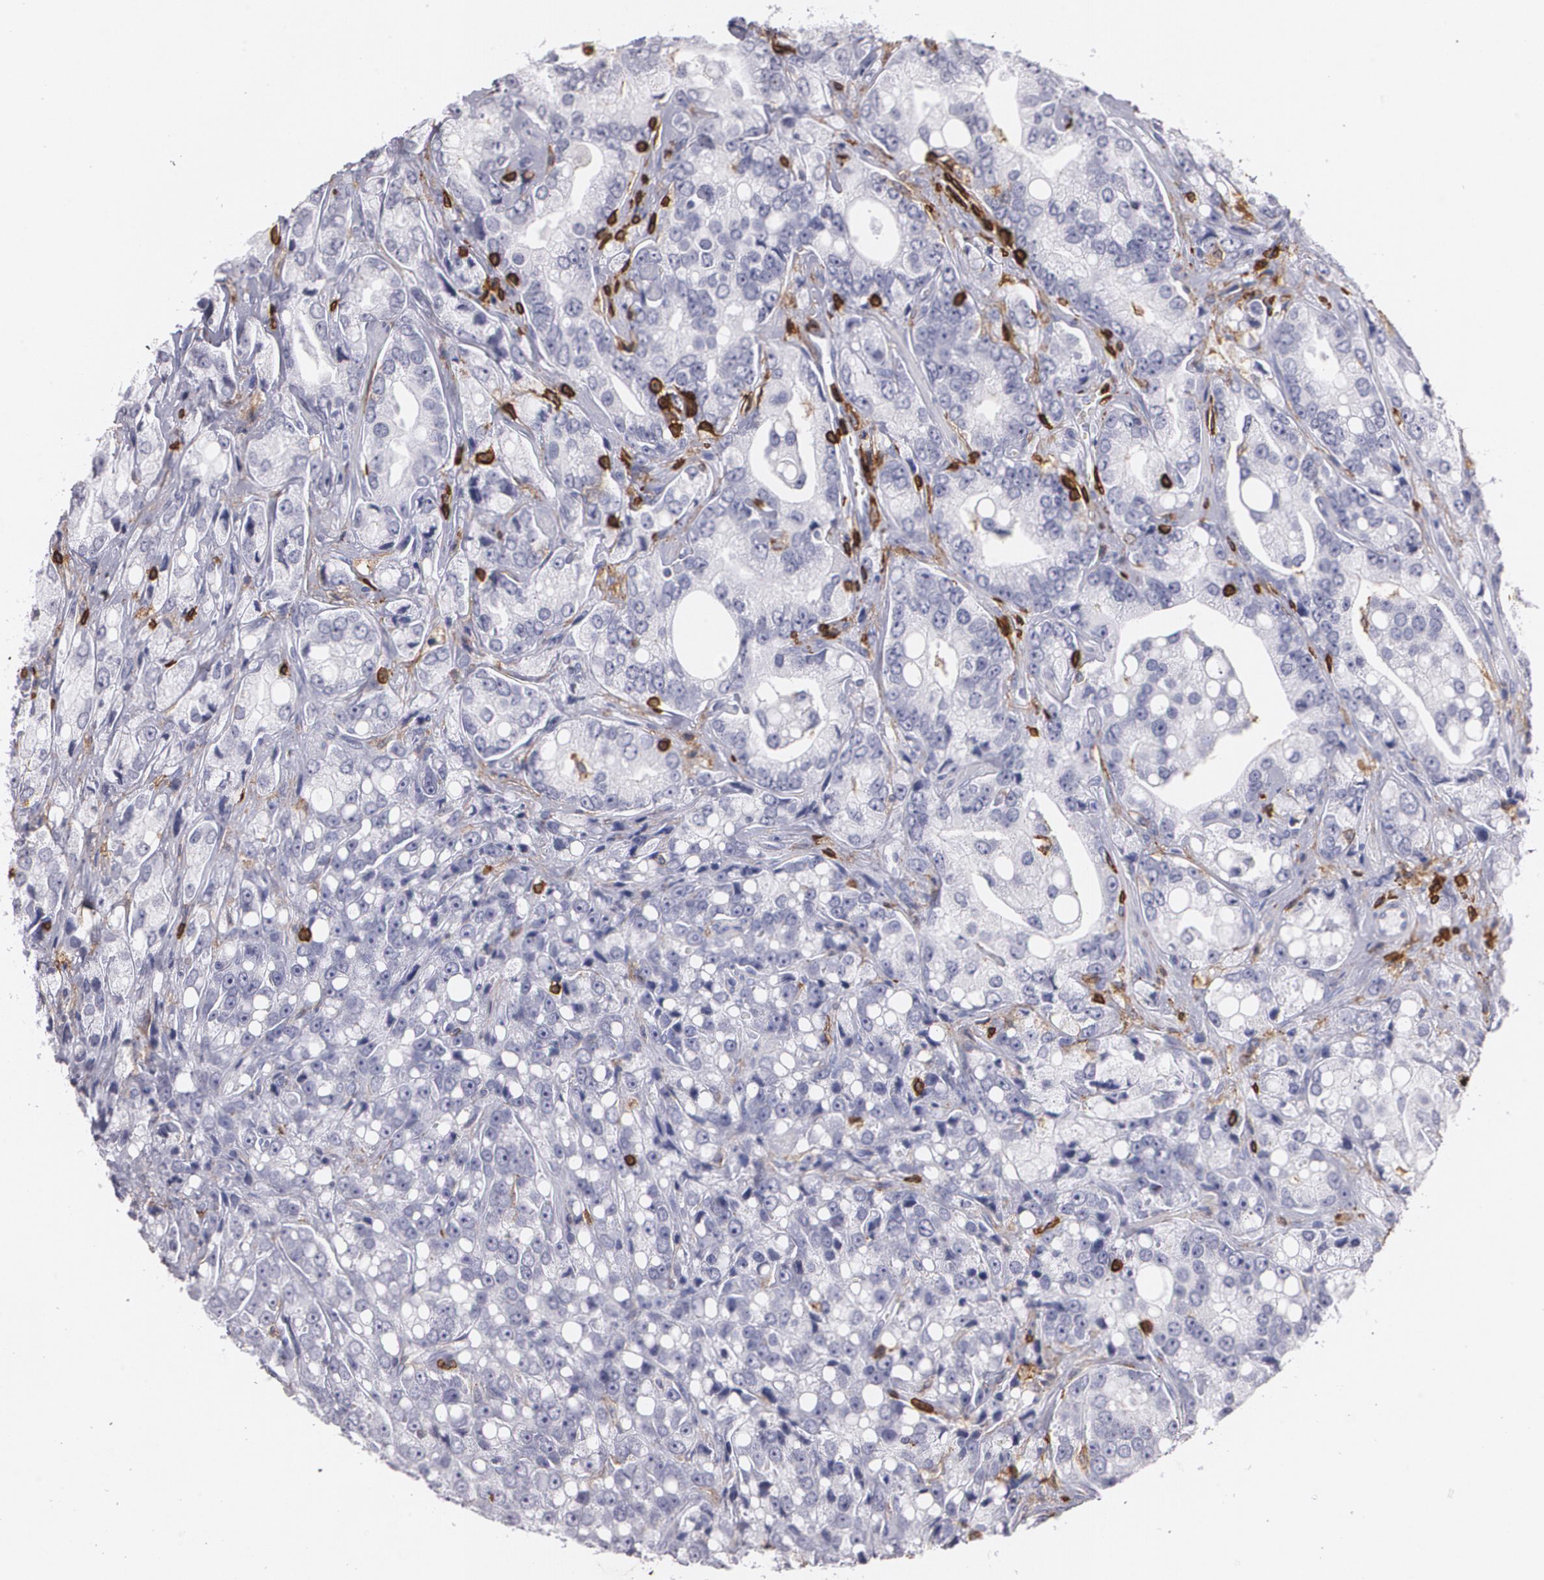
{"staining": {"intensity": "negative", "quantity": "none", "location": "none"}, "tissue": "prostate cancer", "cell_type": "Tumor cells", "image_type": "cancer", "snomed": [{"axis": "morphology", "description": "Adenocarcinoma, High grade"}, {"axis": "topography", "description": "Prostate"}], "caption": "This is an IHC image of prostate adenocarcinoma (high-grade). There is no positivity in tumor cells.", "gene": "PTPRC", "patient": {"sex": "male", "age": 67}}